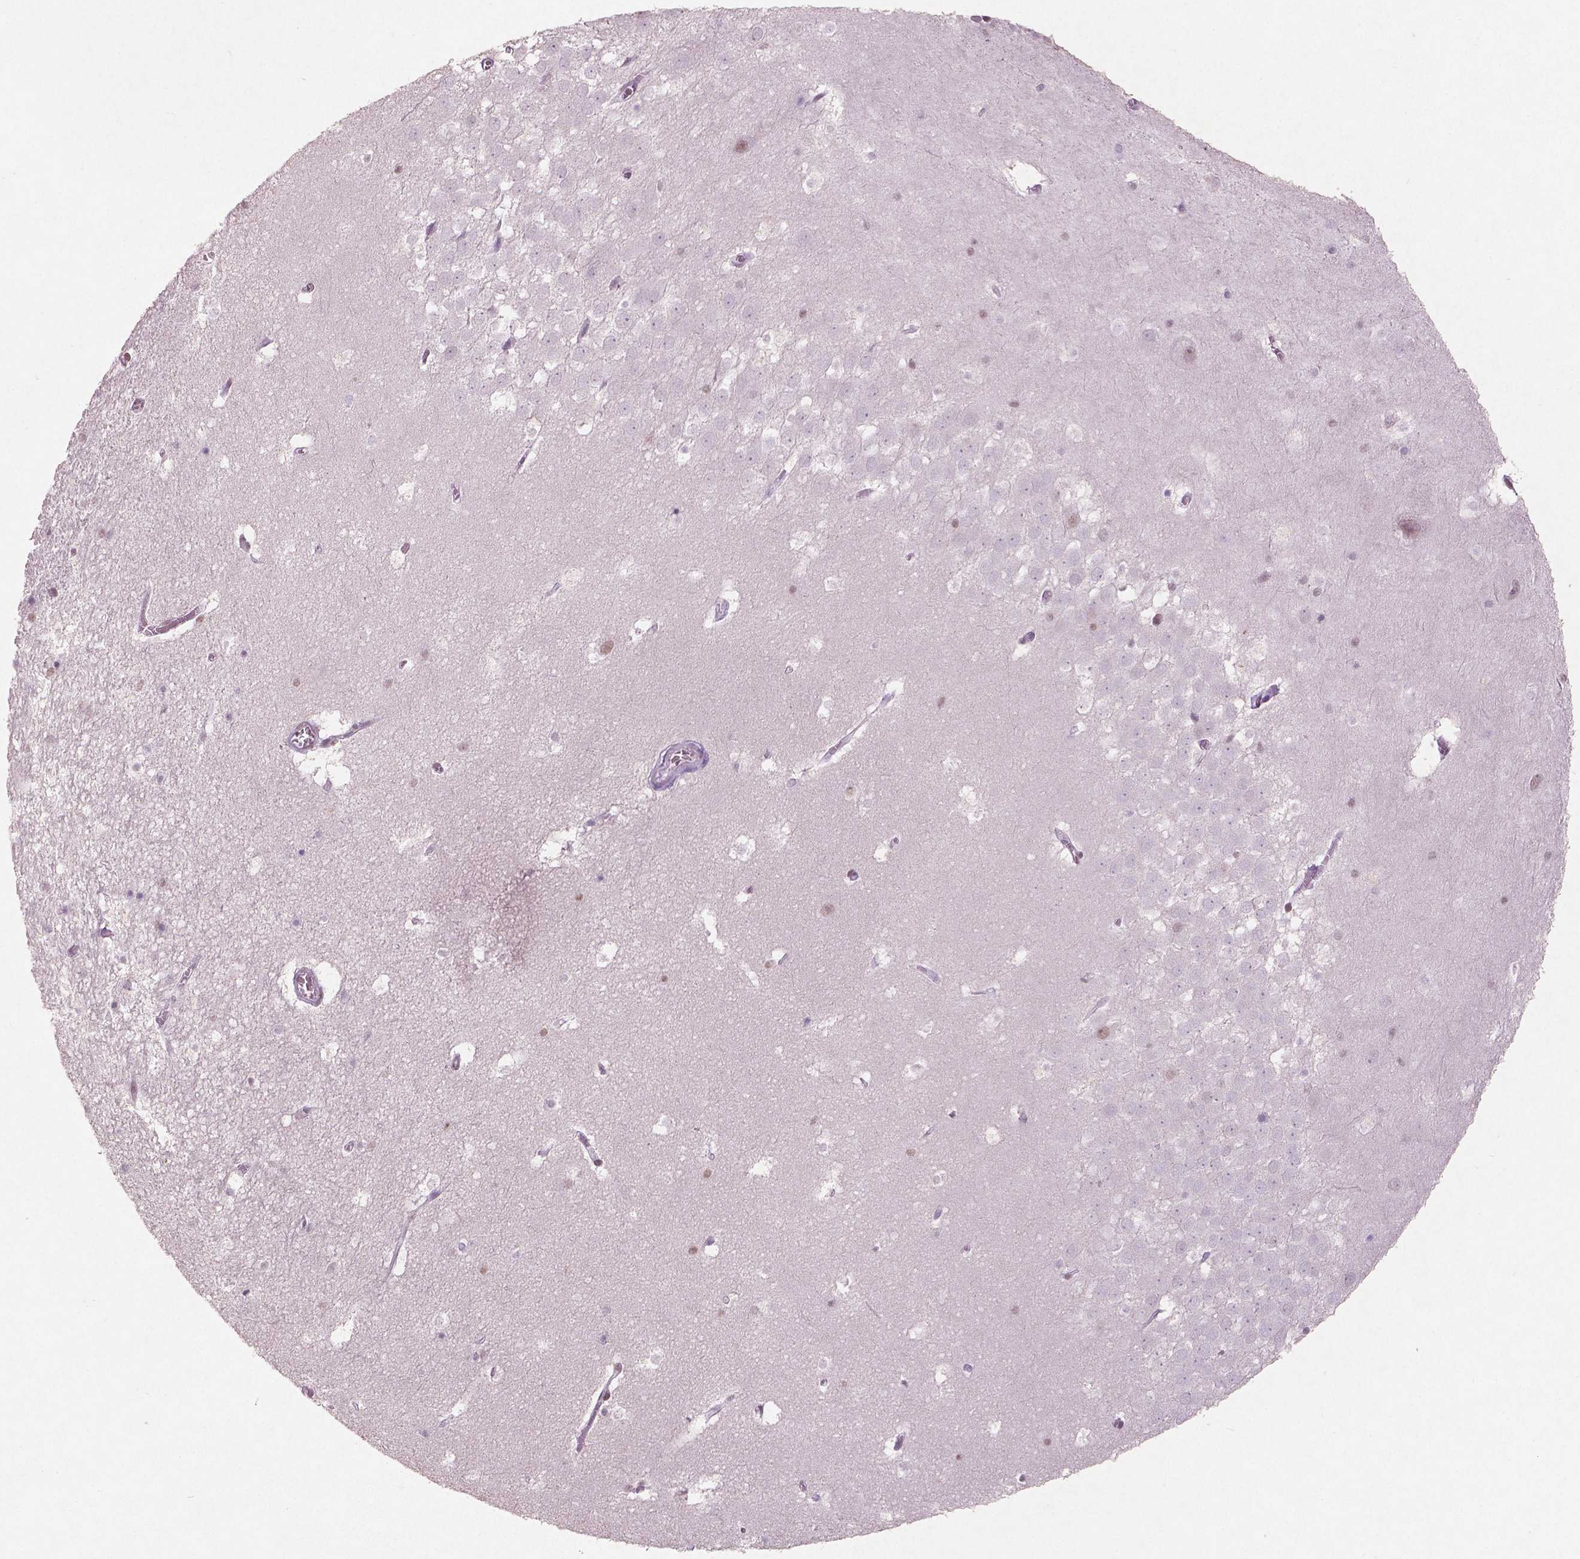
{"staining": {"intensity": "moderate", "quantity": "<25%", "location": "nuclear"}, "tissue": "hippocampus", "cell_type": "Glial cells", "image_type": "normal", "snomed": [{"axis": "morphology", "description": "Normal tissue, NOS"}, {"axis": "topography", "description": "Hippocampus"}], "caption": "A high-resolution image shows immunohistochemistry (IHC) staining of normal hippocampus, which displays moderate nuclear staining in about <25% of glial cells.", "gene": "BRD4", "patient": {"sex": "male", "age": 45}}